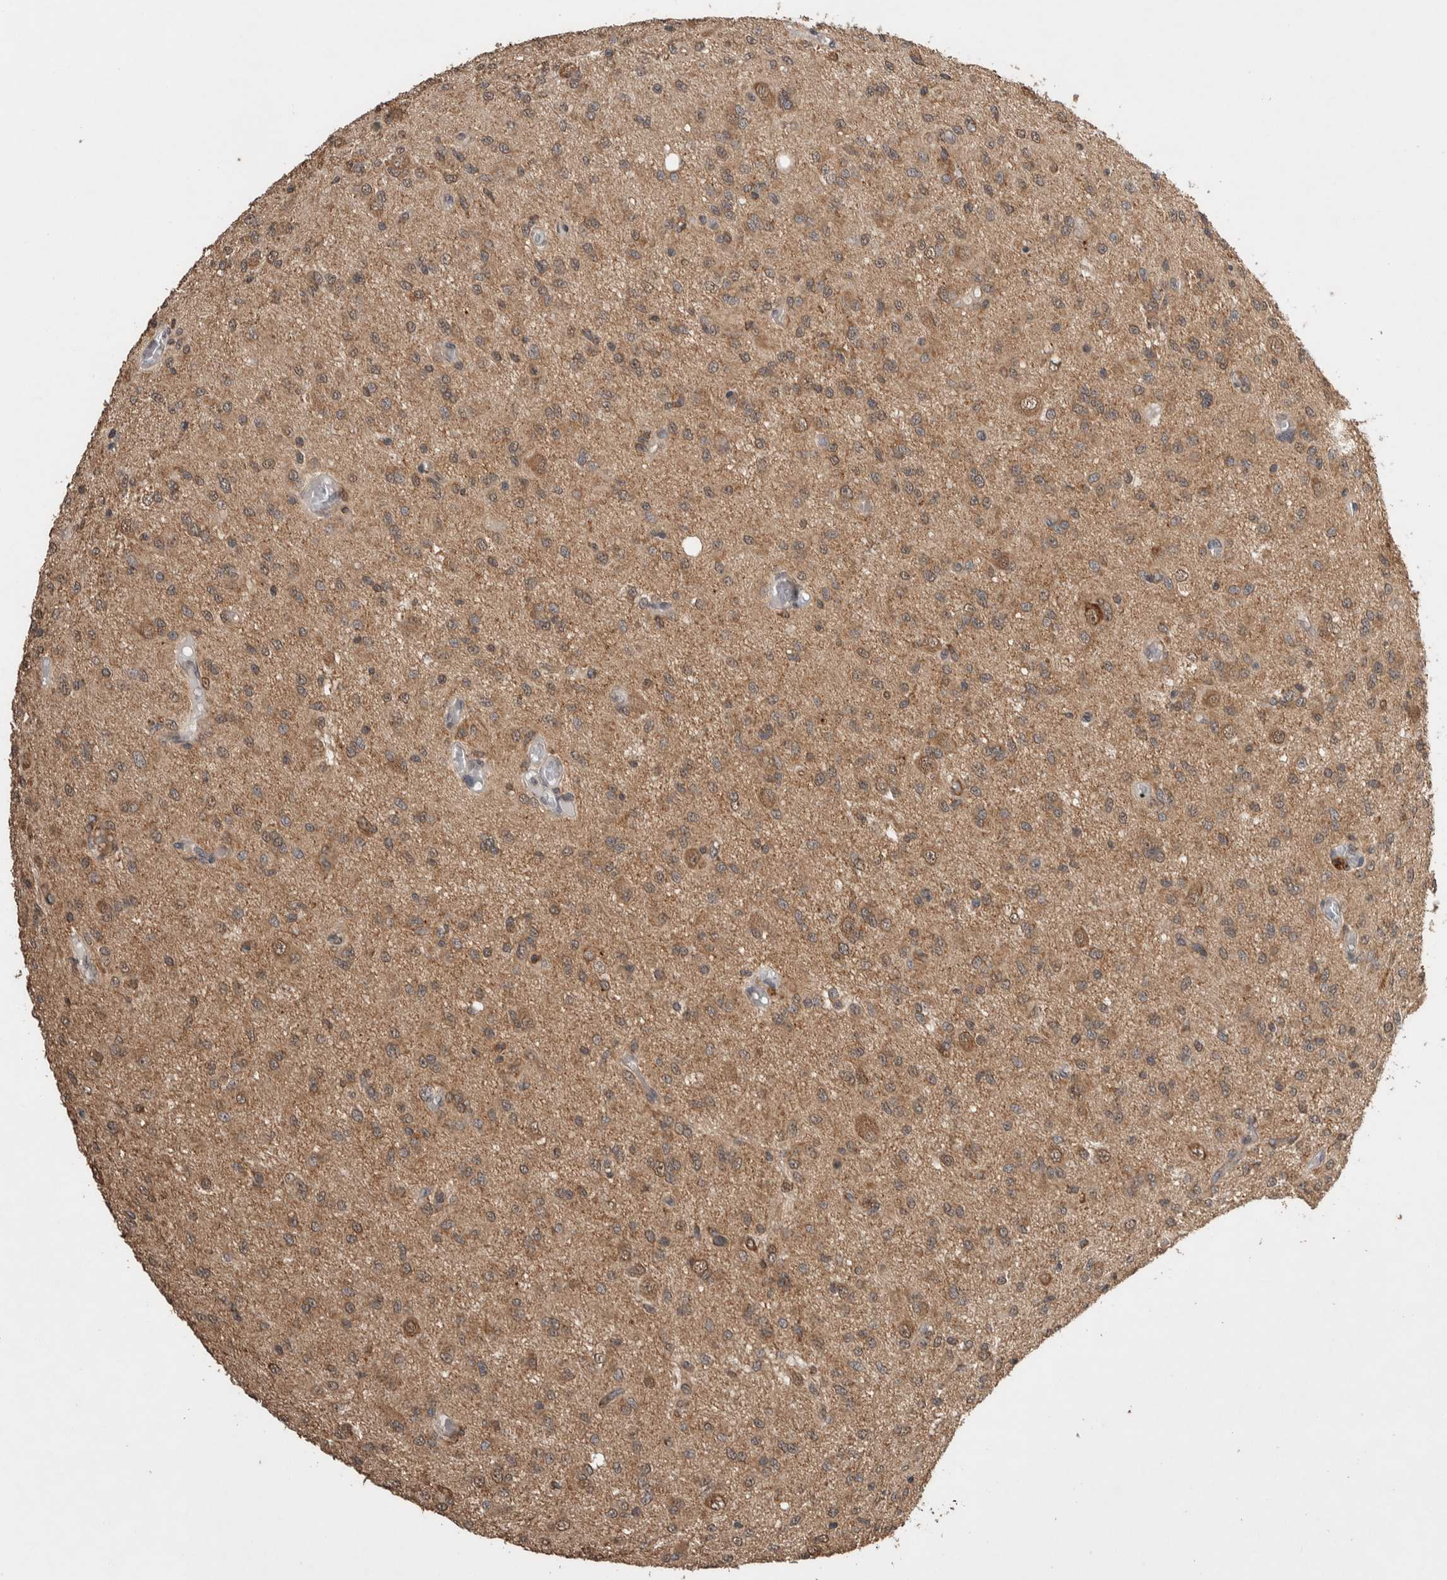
{"staining": {"intensity": "moderate", "quantity": ">75%", "location": "cytoplasmic/membranous"}, "tissue": "glioma", "cell_type": "Tumor cells", "image_type": "cancer", "snomed": [{"axis": "morphology", "description": "Glioma, malignant, High grade"}, {"axis": "topography", "description": "Brain"}], "caption": "The micrograph exhibits staining of malignant glioma (high-grade), revealing moderate cytoplasmic/membranous protein positivity (brown color) within tumor cells.", "gene": "DVL2", "patient": {"sex": "female", "age": 59}}